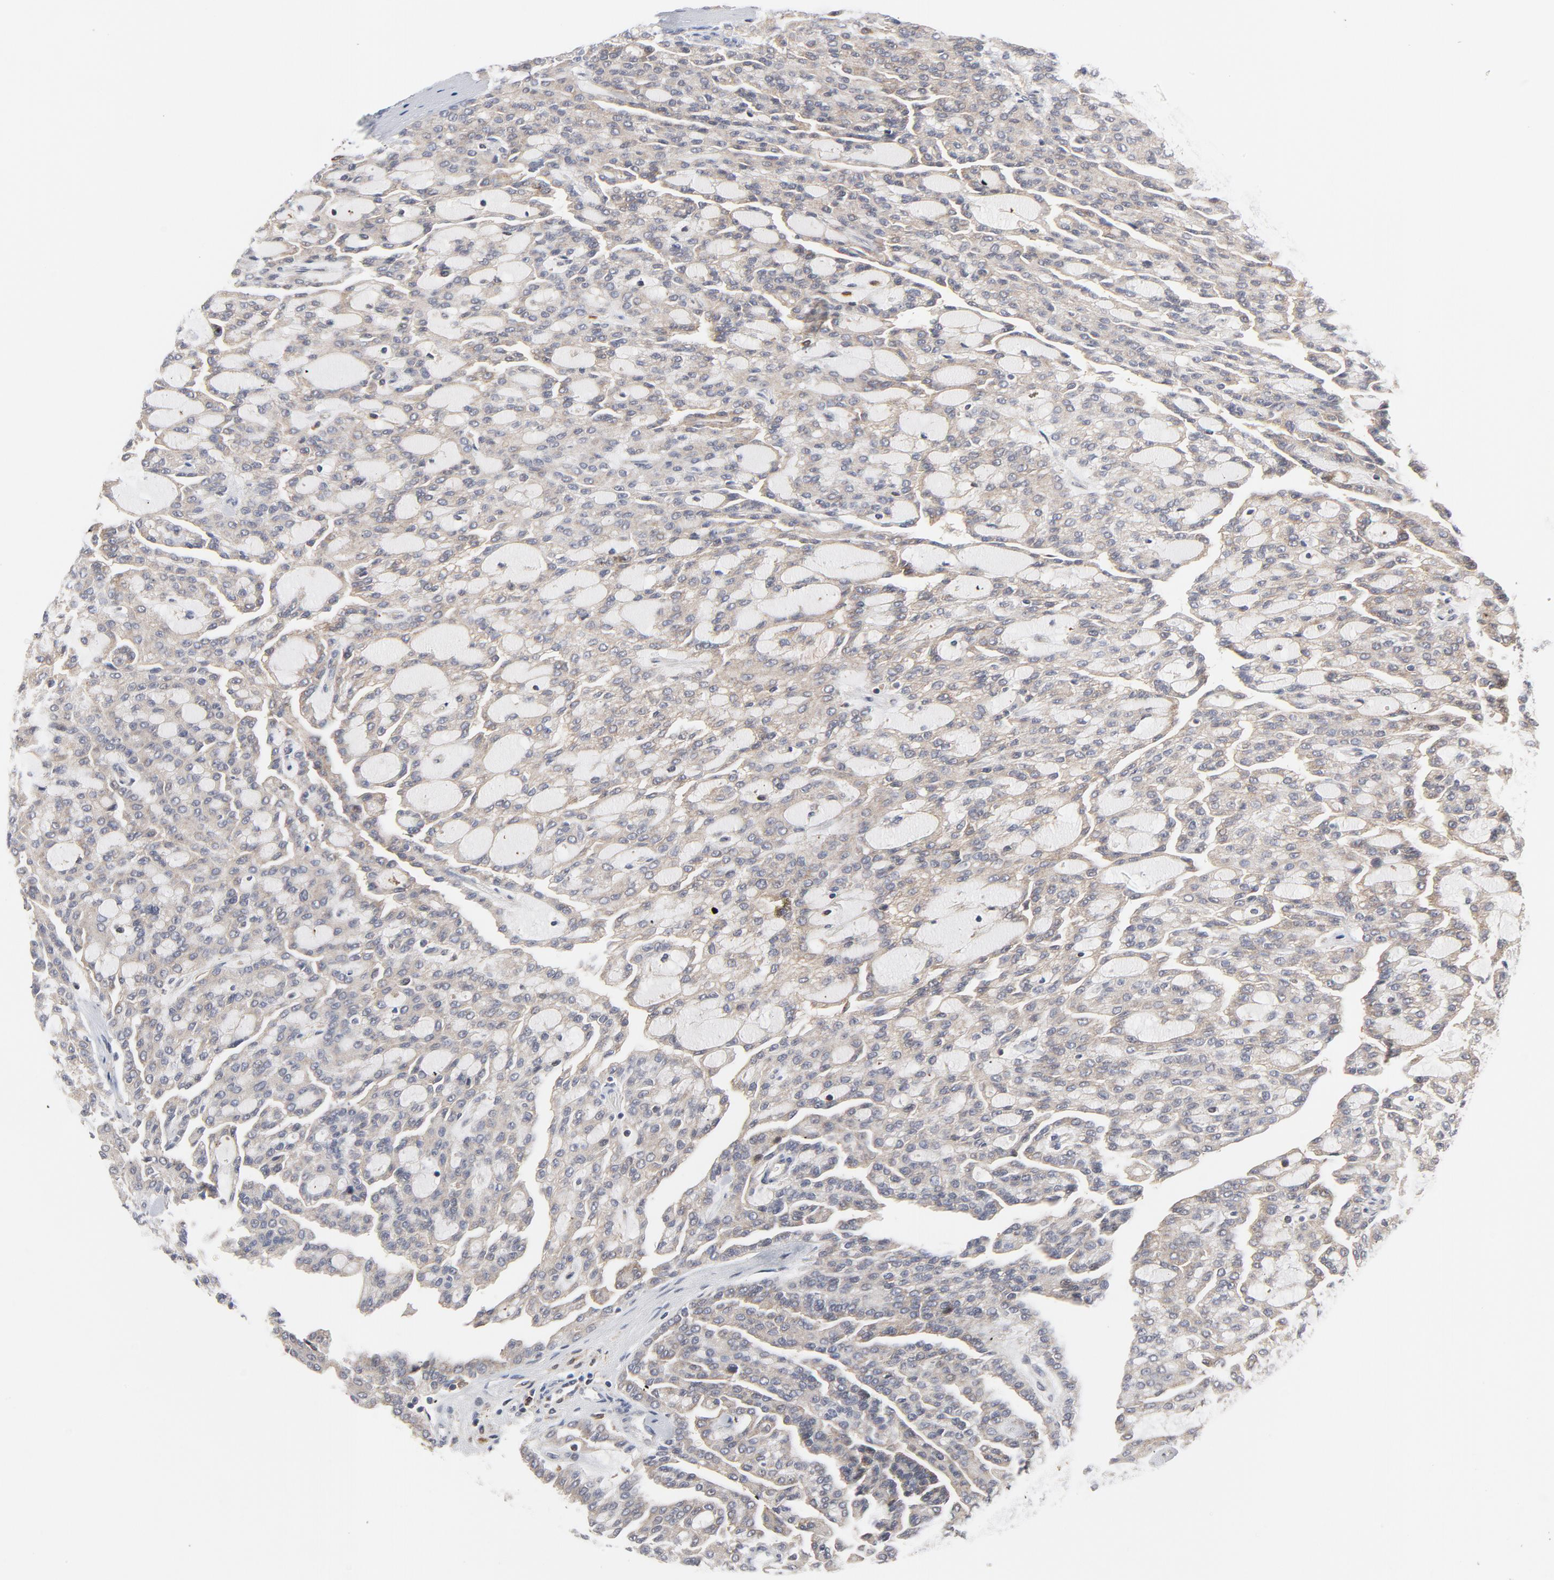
{"staining": {"intensity": "weak", "quantity": ">75%", "location": "cytoplasmic/membranous"}, "tissue": "renal cancer", "cell_type": "Tumor cells", "image_type": "cancer", "snomed": [{"axis": "morphology", "description": "Adenocarcinoma, NOS"}, {"axis": "topography", "description": "Kidney"}], "caption": "Immunohistochemistry staining of renal adenocarcinoma, which reveals low levels of weak cytoplasmic/membranous staining in approximately >75% of tumor cells indicating weak cytoplasmic/membranous protein expression. The staining was performed using DAB (3,3'-diaminobenzidine) (brown) for protein detection and nuclei were counterstained in hematoxylin (blue).", "gene": "RAPGEF4", "patient": {"sex": "male", "age": 63}}